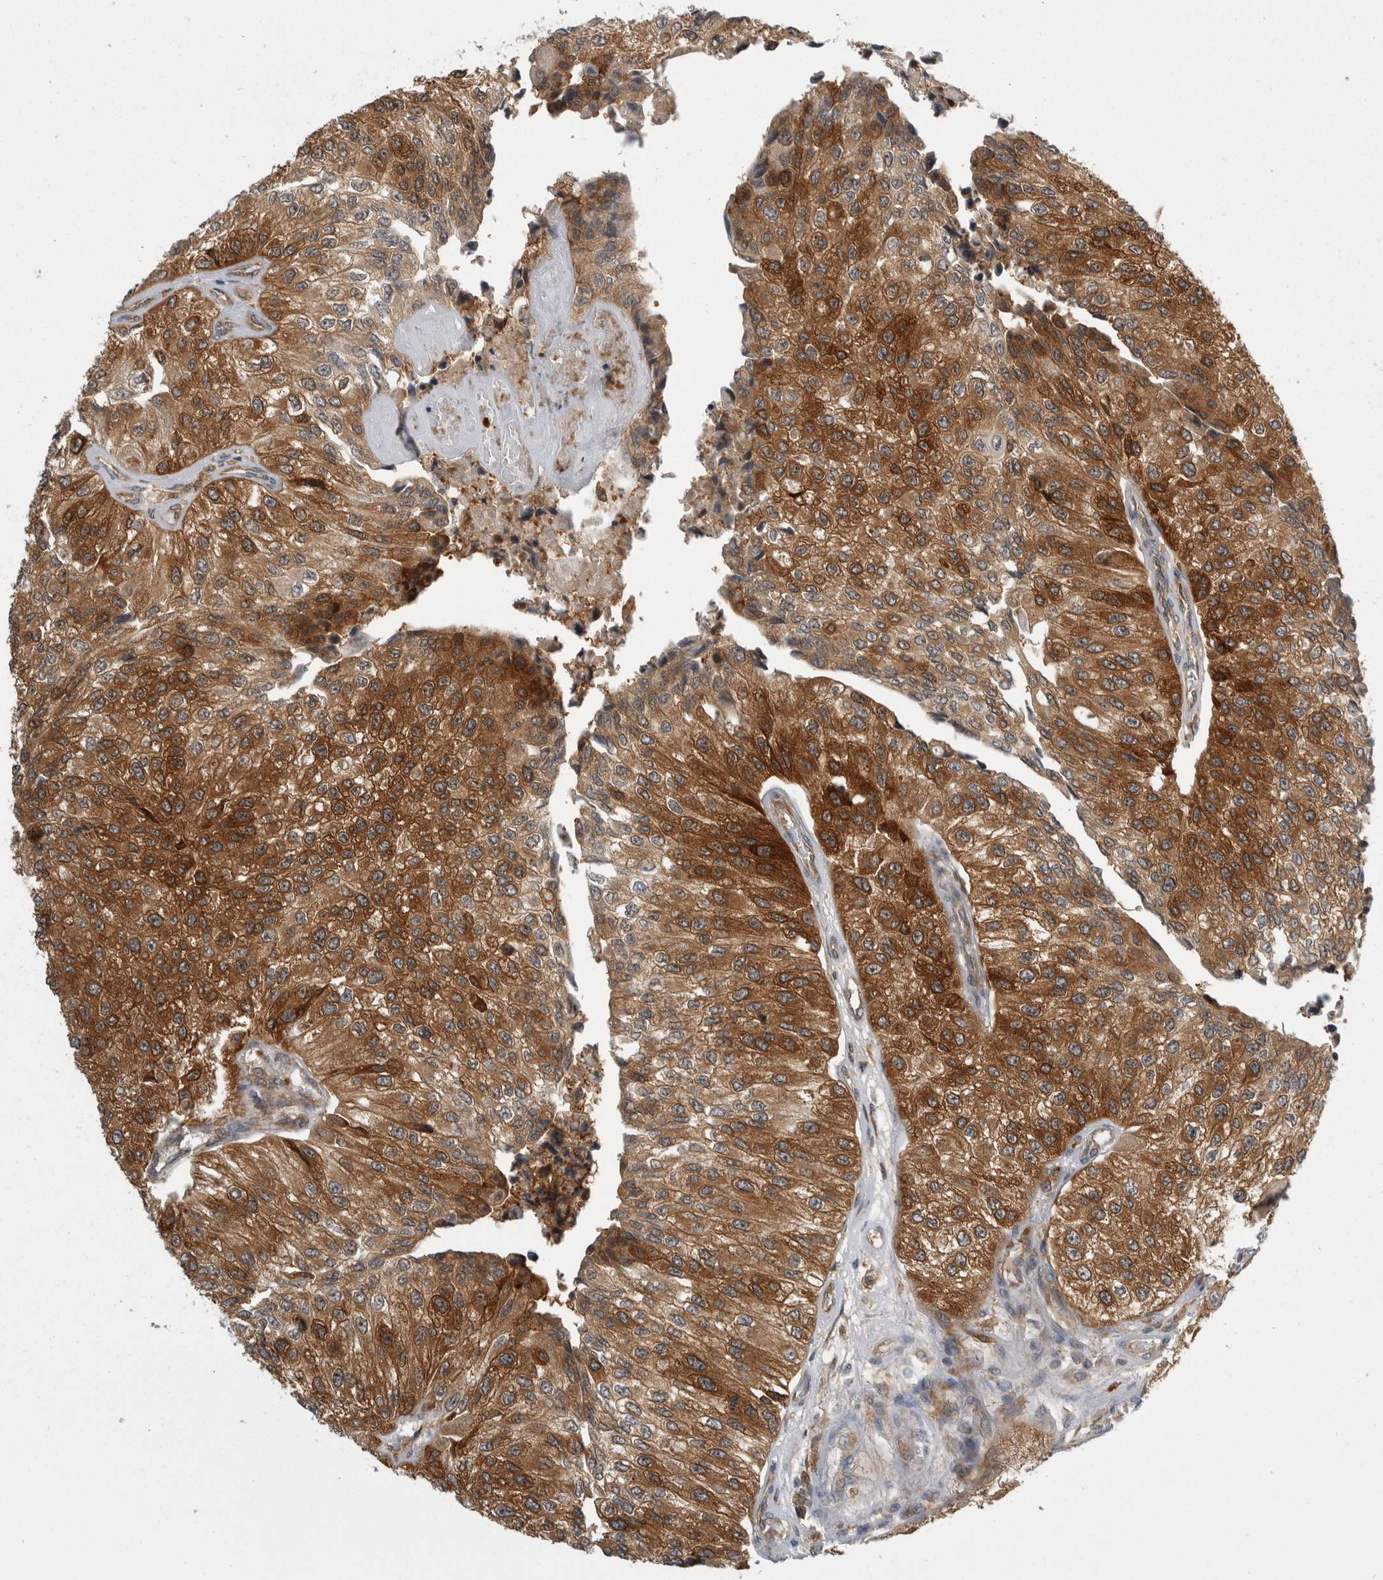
{"staining": {"intensity": "strong", "quantity": ">75%", "location": "cytoplasmic/membranous"}, "tissue": "urothelial cancer", "cell_type": "Tumor cells", "image_type": "cancer", "snomed": [{"axis": "morphology", "description": "Urothelial carcinoma, High grade"}, {"axis": "topography", "description": "Kidney"}, {"axis": "topography", "description": "Urinary bladder"}], "caption": "Tumor cells exhibit high levels of strong cytoplasmic/membranous expression in approximately >75% of cells in human high-grade urothelial carcinoma.", "gene": "CACYBP", "patient": {"sex": "male", "age": 77}}